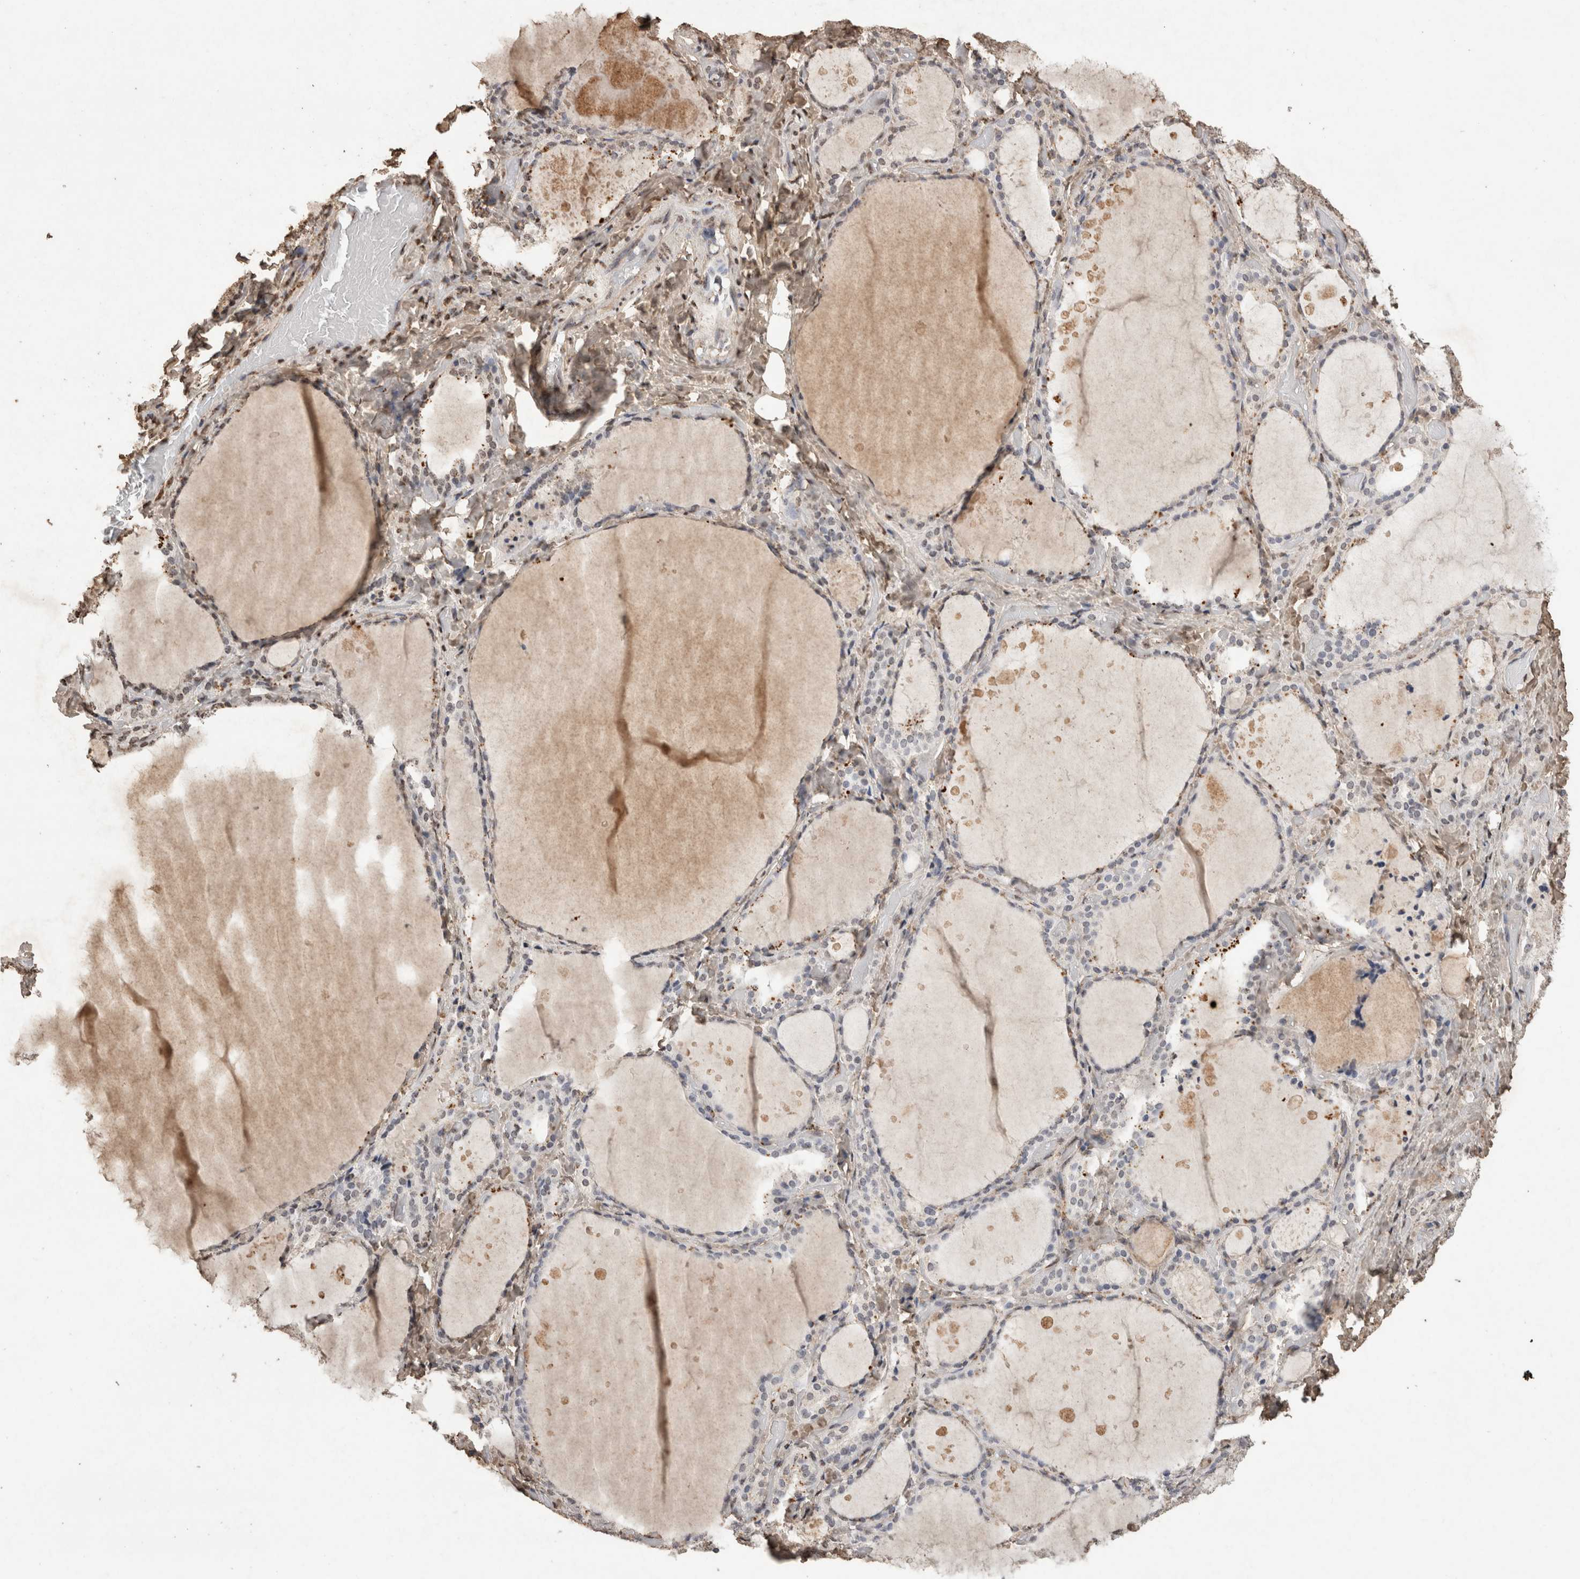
{"staining": {"intensity": "strong", "quantity": "<25%", "location": "cytoplasmic/membranous"}, "tissue": "thyroid gland", "cell_type": "Glandular cells", "image_type": "normal", "snomed": [{"axis": "morphology", "description": "Normal tissue, NOS"}, {"axis": "topography", "description": "Thyroid gland"}], "caption": "A high-resolution histopathology image shows immunohistochemistry (IHC) staining of benign thyroid gland, which shows strong cytoplasmic/membranous staining in approximately <25% of glandular cells.", "gene": "C1QTNF5", "patient": {"sex": "female", "age": 44}}